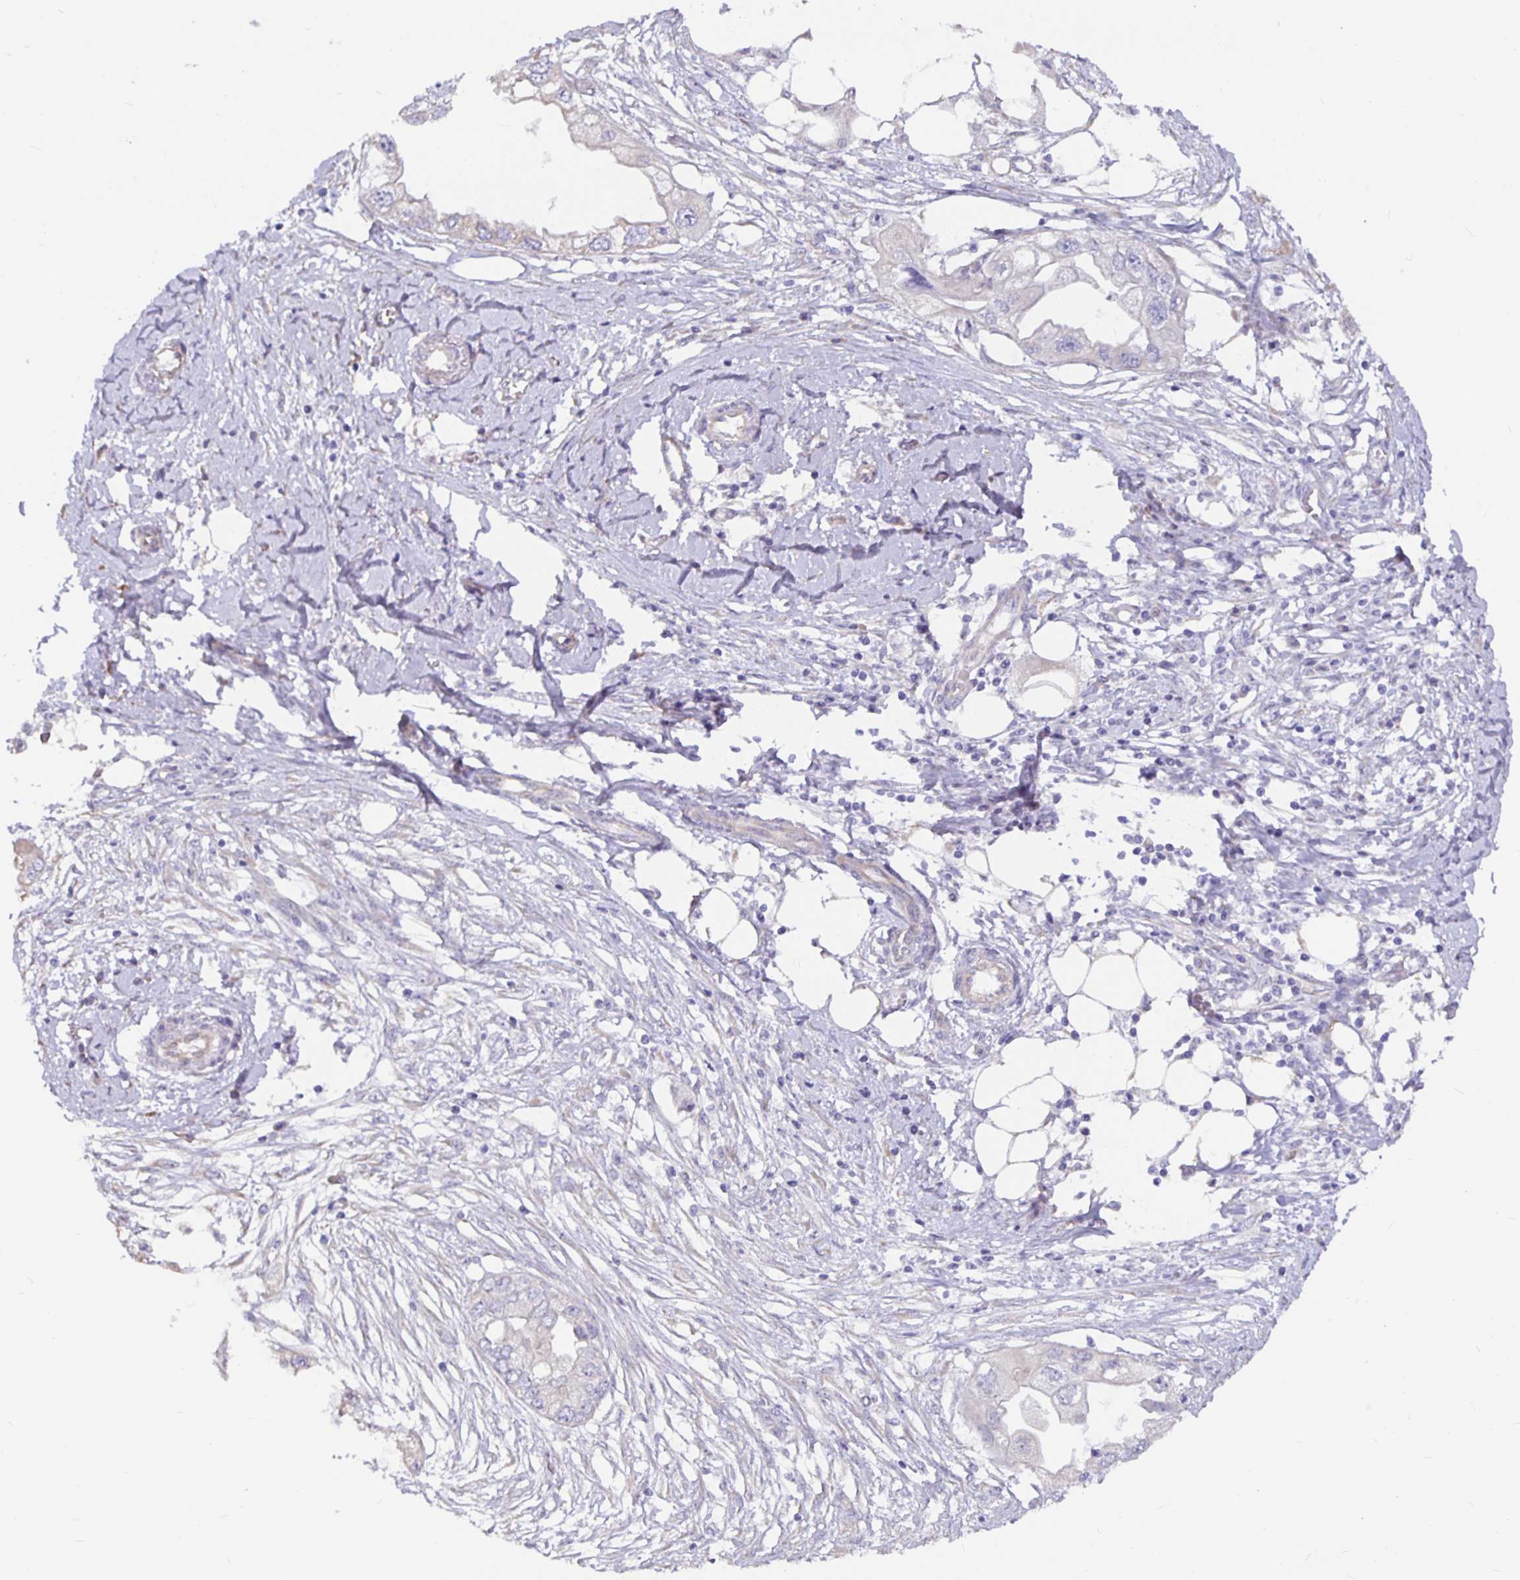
{"staining": {"intensity": "negative", "quantity": "none", "location": "none"}, "tissue": "endometrial cancer", "cell_type": "Tumor cells", "image_type": "cancer", "snomed": [{"axis": "morphology", "description": "Adenocarcinoma, NOS"}, {"axis": "morphology", "description": "Adenocarcinoma, metastatic, NOS"}, {"axis": "topography", "description": "Adipose tissue"}, {"axis": "topography", "description": "Endometrium"}], "caption": "Endometrial cancer (adenocarcinoma) stained for a protein using immunohistochemistry demonstrates no positivity tumor cells.", "gene": "DNAI2", "patient": {"sex": "female", "age": 67}}